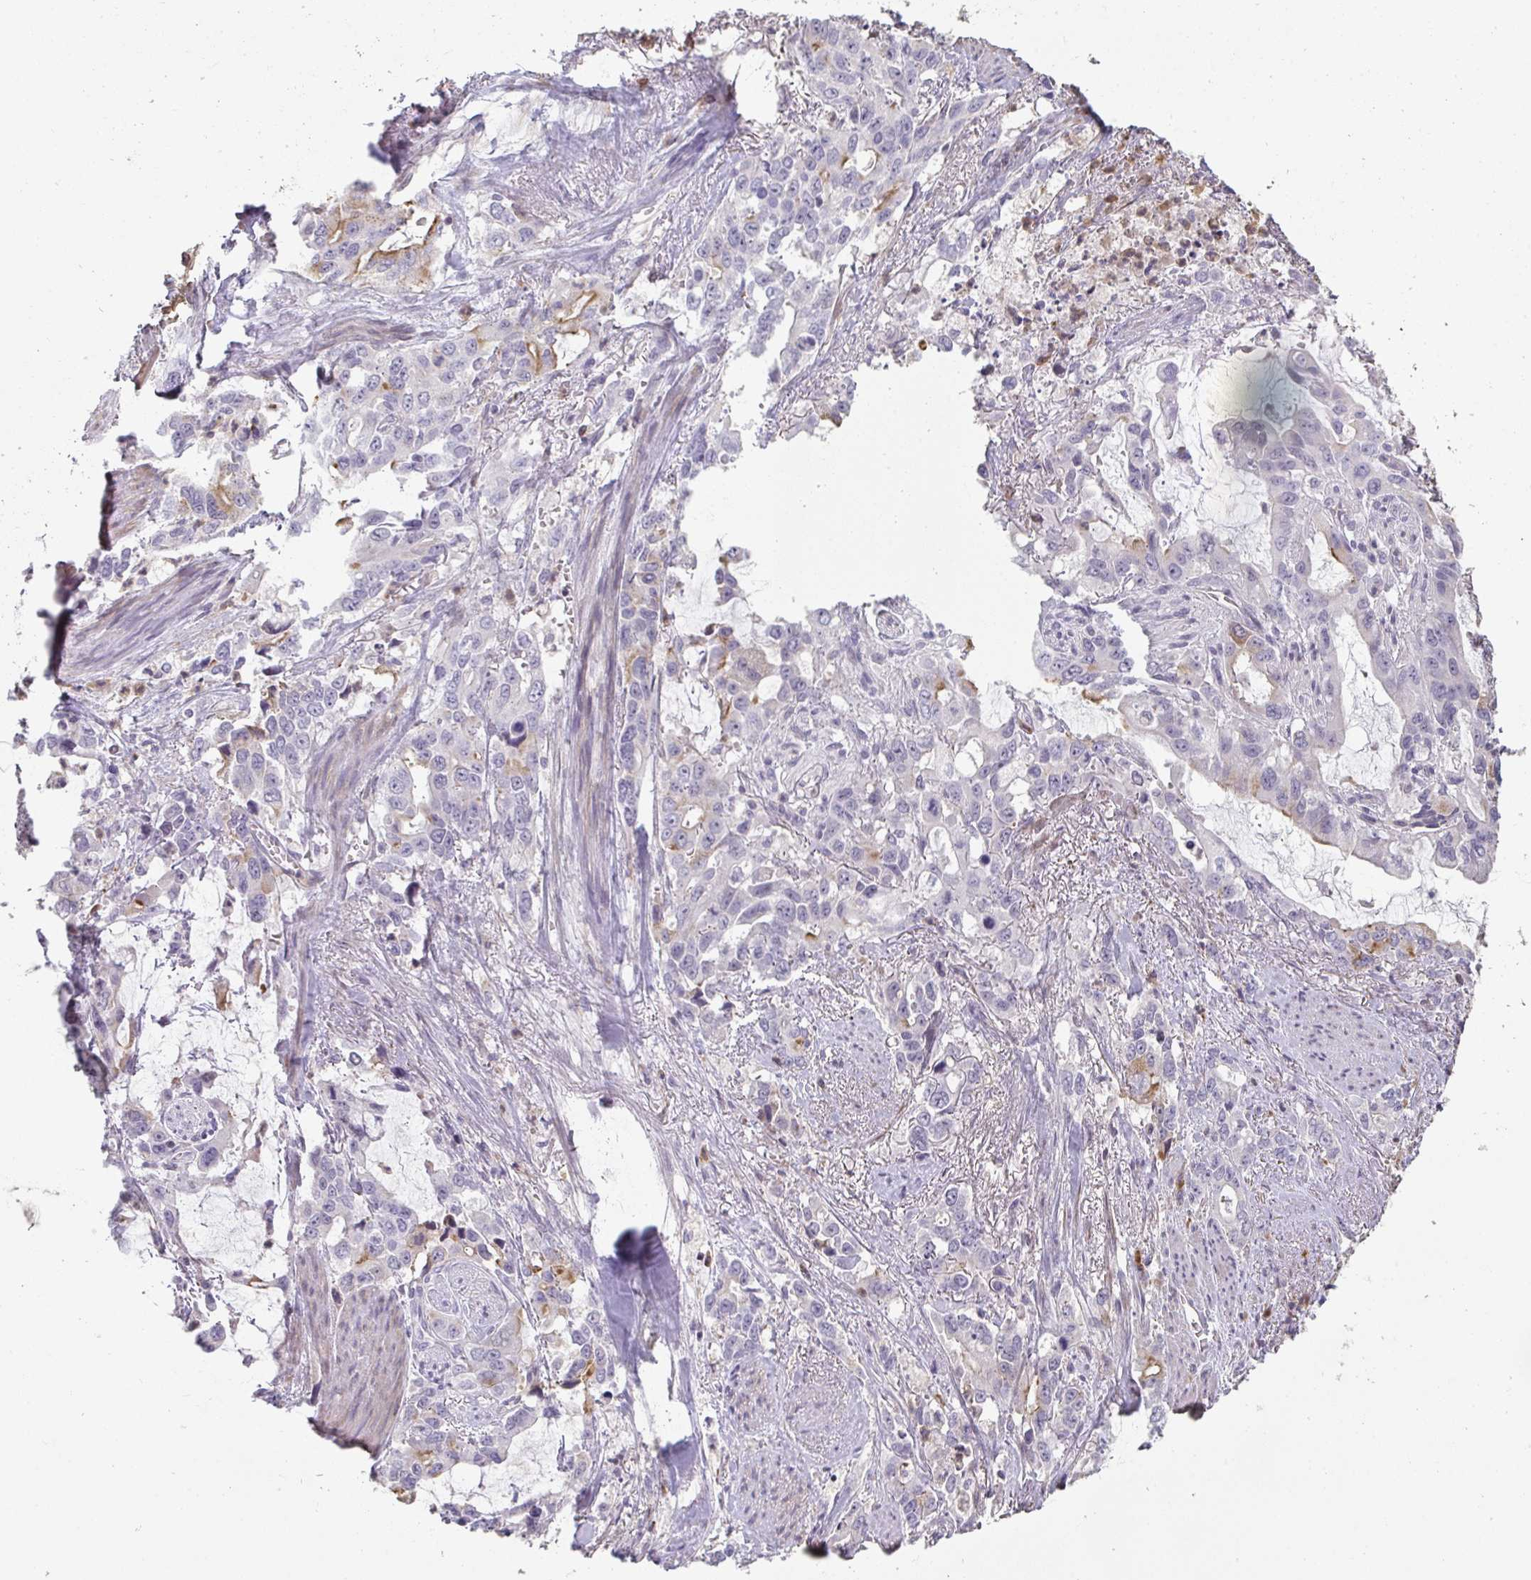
{"staining": {"intensity": "moderate", "quantity": "<25%", "location": "cytoplasmic/membranous"}, "tissue": "stomach cancer", "cell_type": "Tumor cells", "image_type": "cancer", "snomed": [{"axis": "morphology", "description": "Adenocarcinoma, NOS"}, {"axis": "topography", "description": "Stomach, upper"}], "caption": "Immunohistochemical staining of human adenocarcinoma (stomach) shows low levels of moderate cytoplasmic/membranous positivity in approximately <25% of tumor cells.", "gene": "A1CF", "patient": {"sex": "male", "age": 85}}